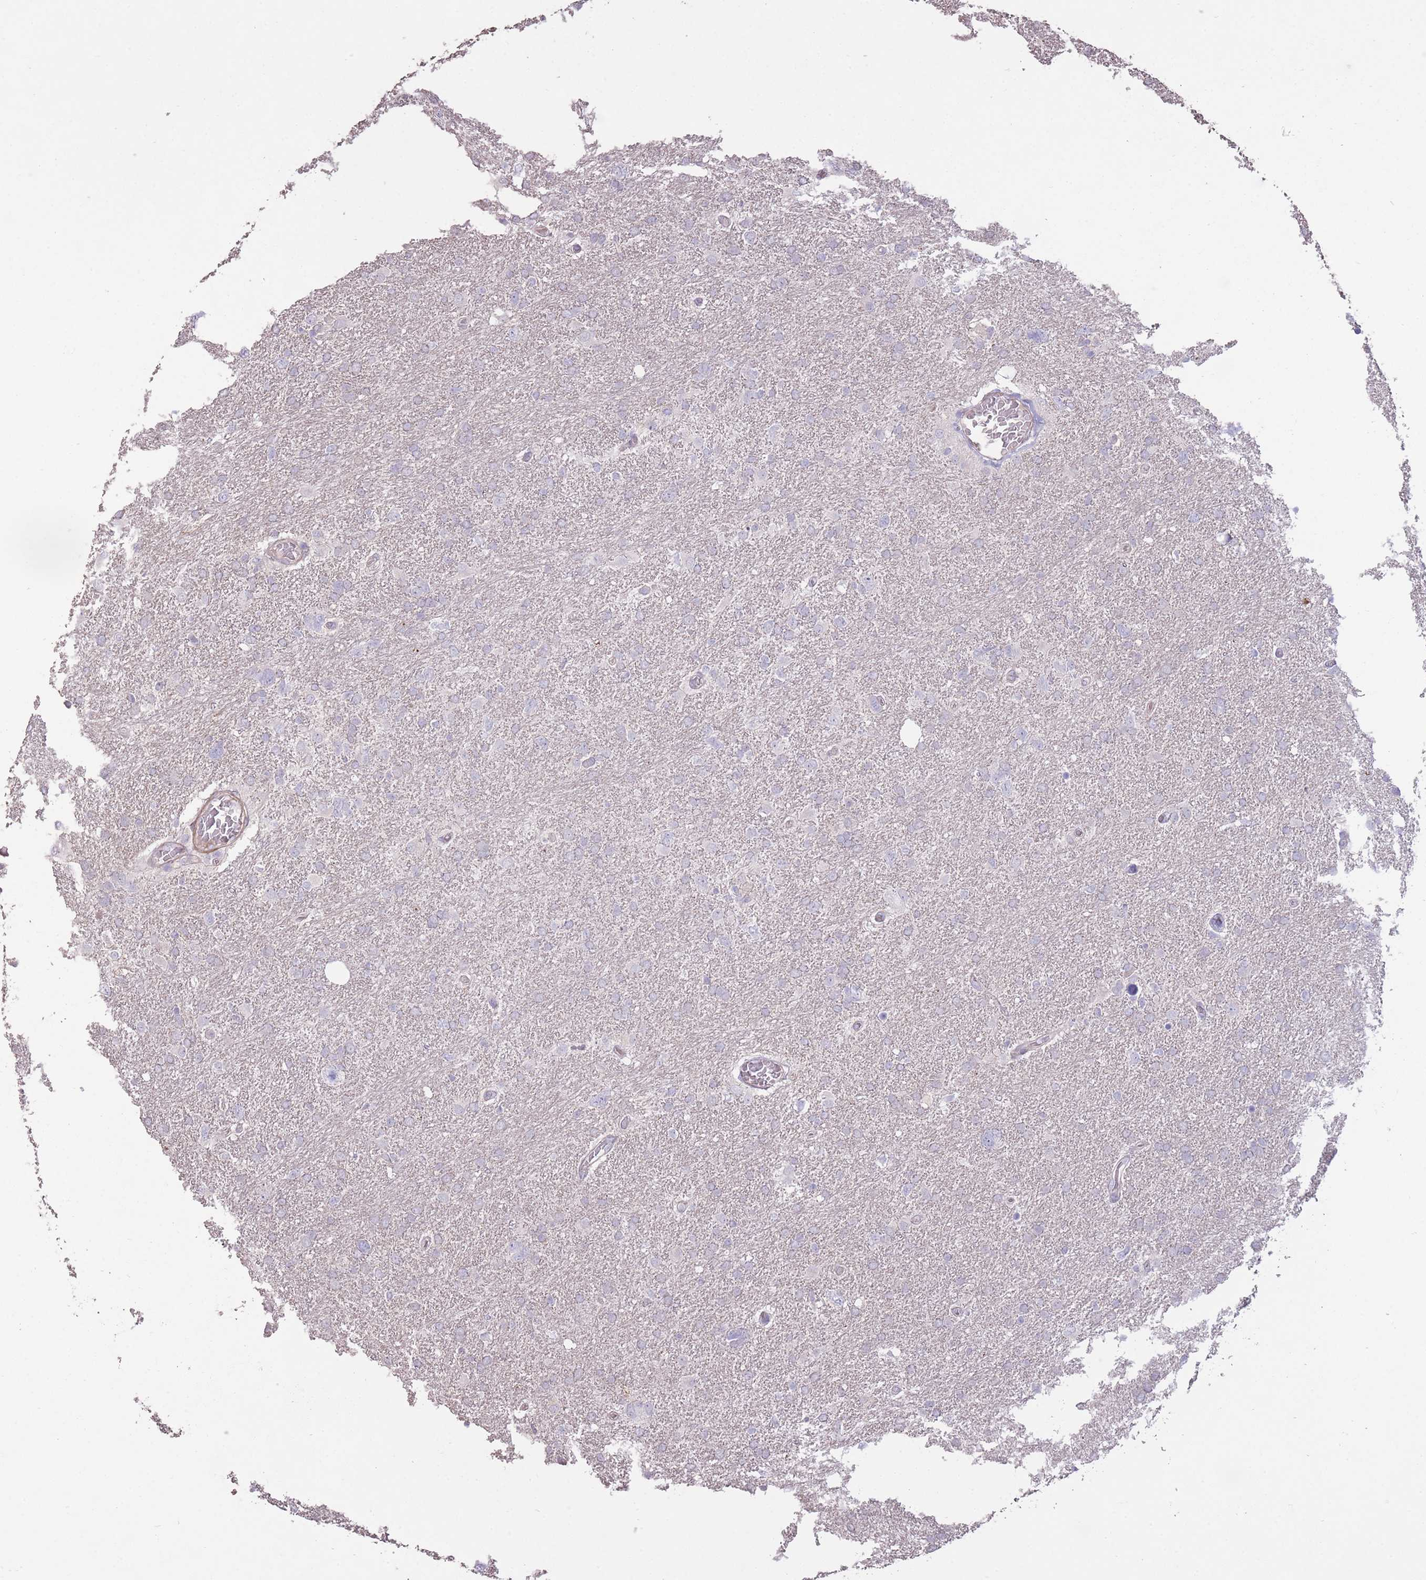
{"staining": {"intensity": "negative", "quantity": "none", "location": "none"}, "tissue": "glioma", "cell_type": "Tumor cells", "image_type": "cancer", "snomed": [{"axis": "morphology", "description": "Glioma, malignant, High grade"}, {"axis": "topography", "description": "Brain"}], "caption": "The histopathology image shows no staining of tumor cells in glioma. Nuclei are stained in blue.", "gene": "RSPH10B", "patient": {"sex": "male", "age": 61}}